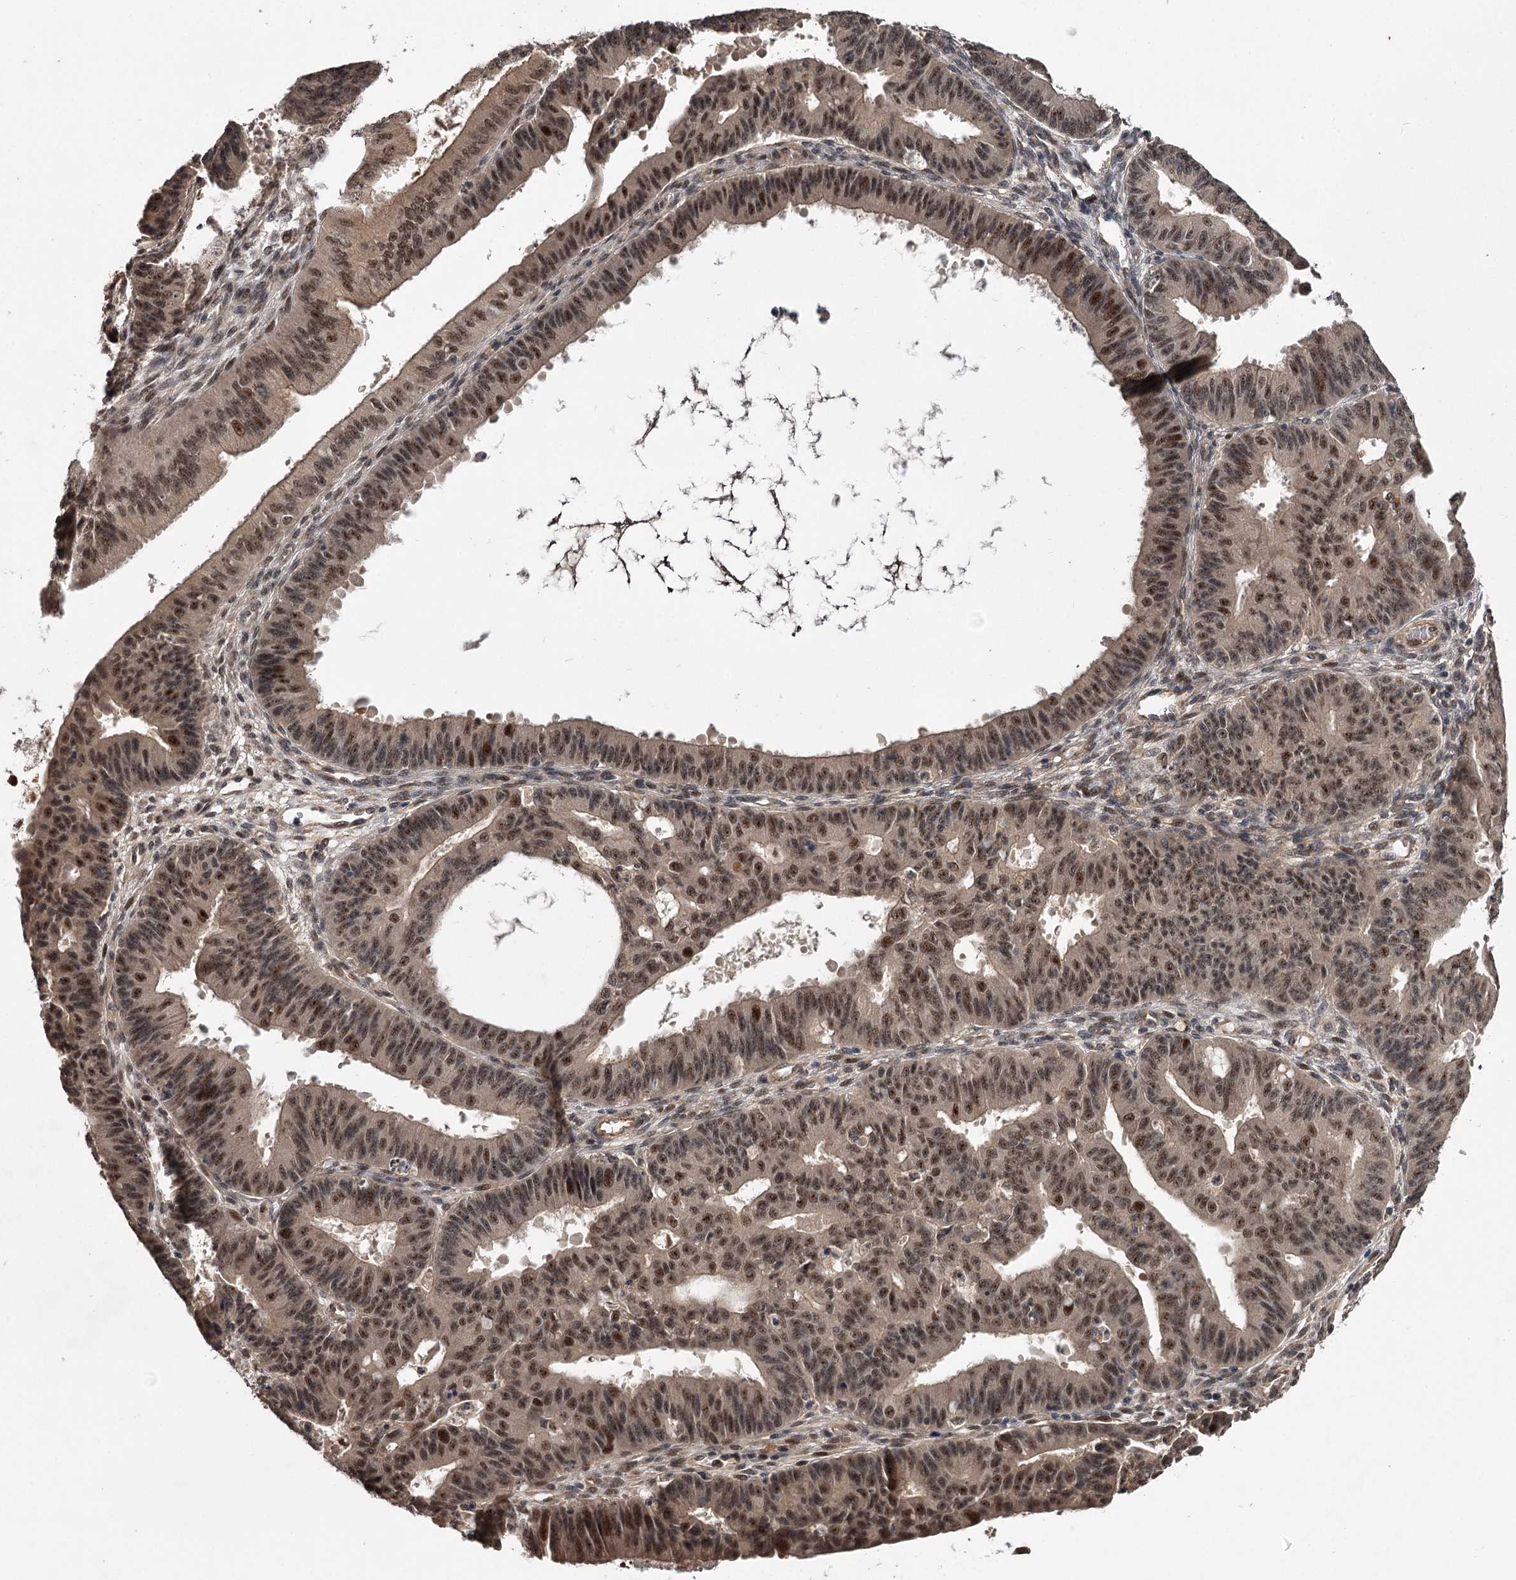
{"staining": {"intensity": "moderate", "quantity": ">75%", "location": "nuclear"}, "tissue": "ovarian cancer", "cell_type": "Tumor cells", "image_type": "cancer", "snomed": [{"axis": "morphology", "description": "Carcinoma, endometroid"}, {"axis": "topography", "description": "Appendix"}, {"axis": "topography", "description": "Ovary"}], "caption": "Endometroid carcinoma (ovarian) stained with DAB immunohistochemistry exhibits medium levels of moderate nuclear expression in about >75% of tumor cells. (brown staining indicates protein expression, while blue staining denotes nuclei).", "gene": "MAML3", "patient": {"sex": "female", "age": 42}}